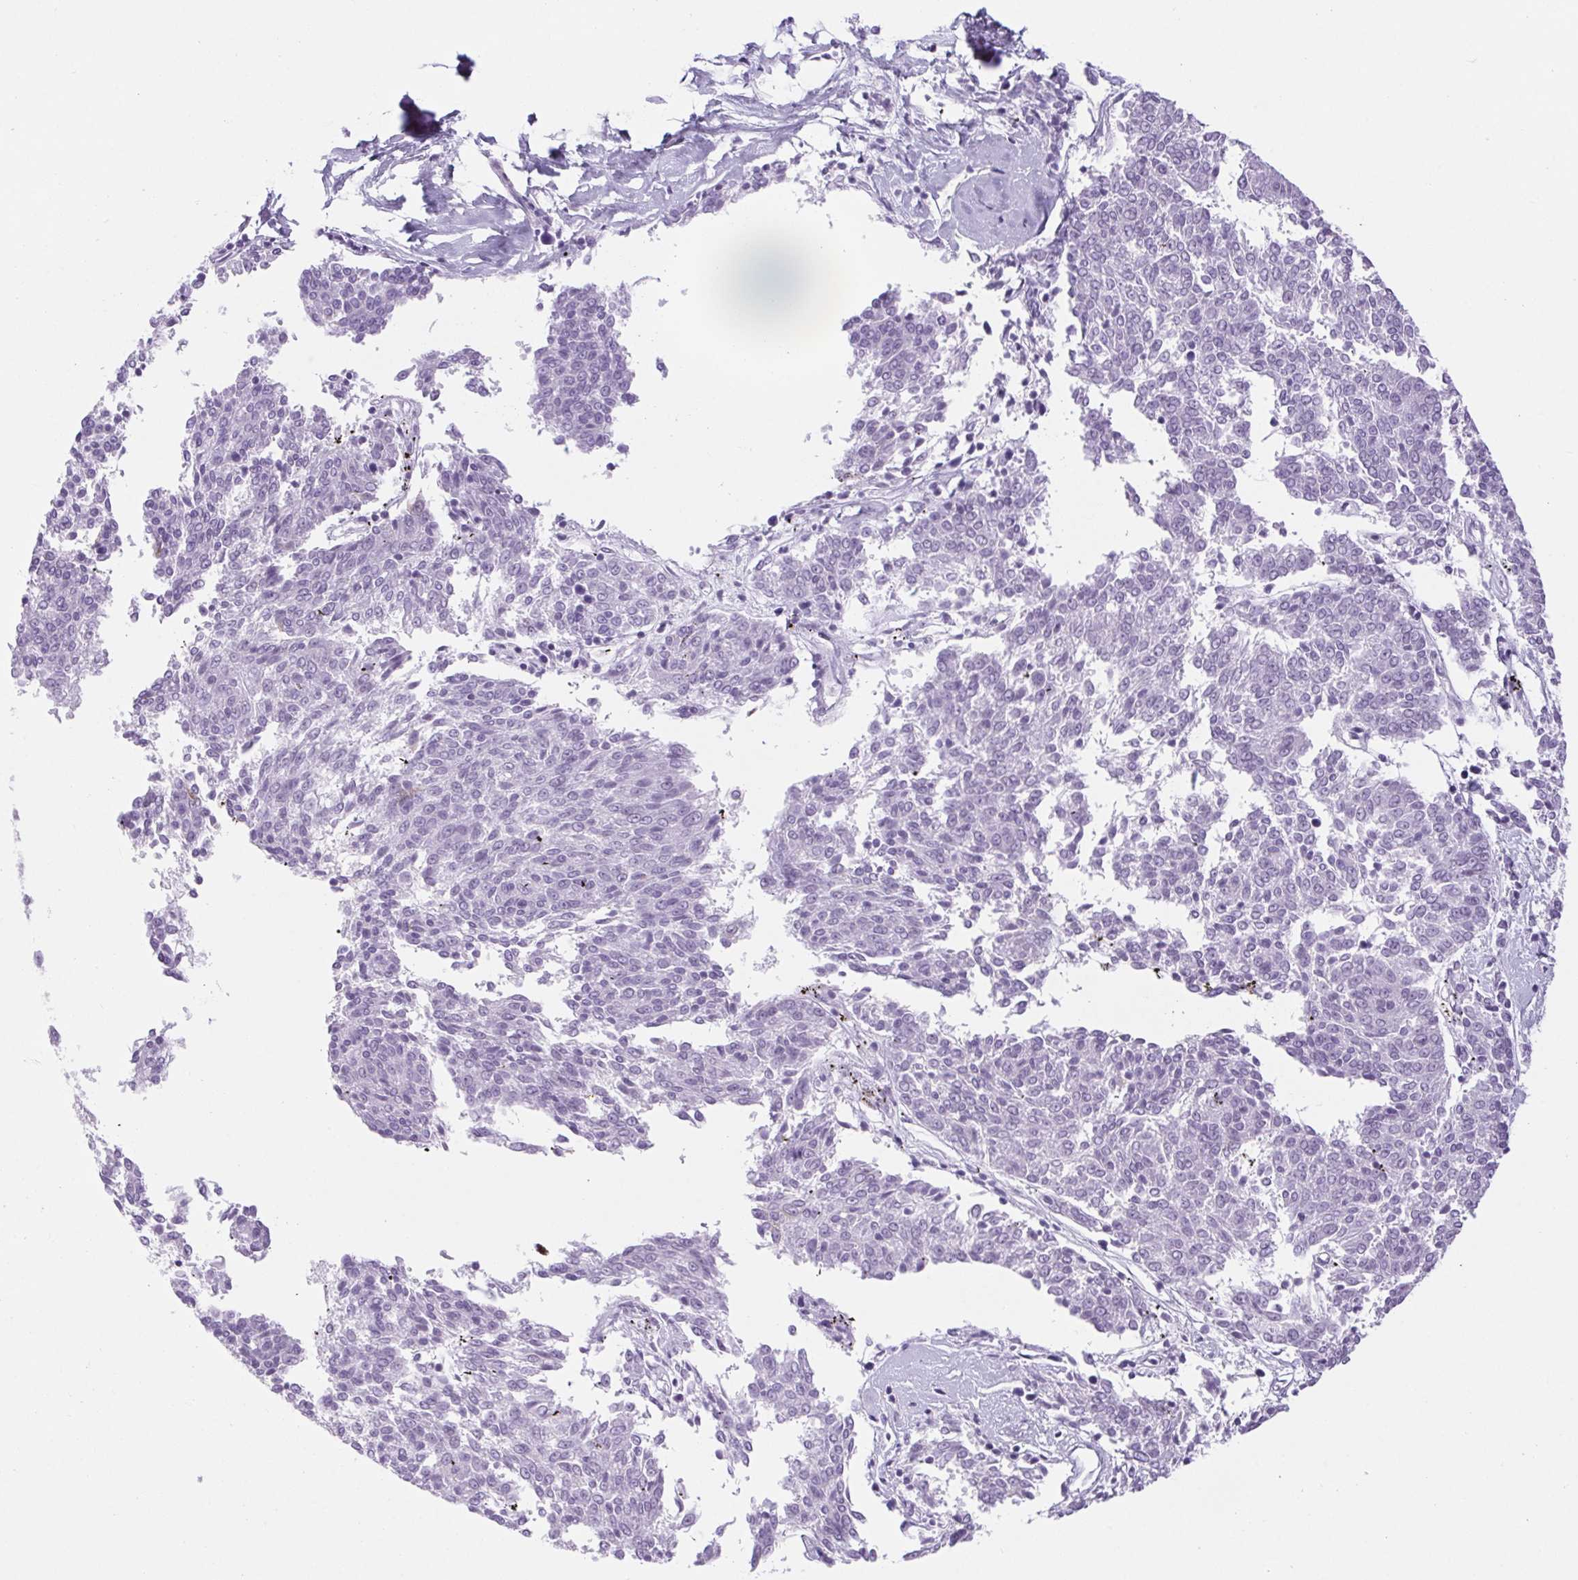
{"staining": {"intensity": "negative", "quantity": "none", "location": "none"}, "tissue": "melanoma", "cell_type": "Tumor cells", "image_type": "cancer", "snomed": [{"axis": "morphology", "description": "Malignant melanoma, NOS"}, {"axis": "topography", "description": "Skin"}], "caption": "DAB (3,3'-diaminobenzidine) immunohistochemical staining of human melanoma exhibits no significant positivity in tumor cells. Nuclei are stained in blue.", "gene": "BCAS1", "patient": {"sex": "female", "age": 72}}